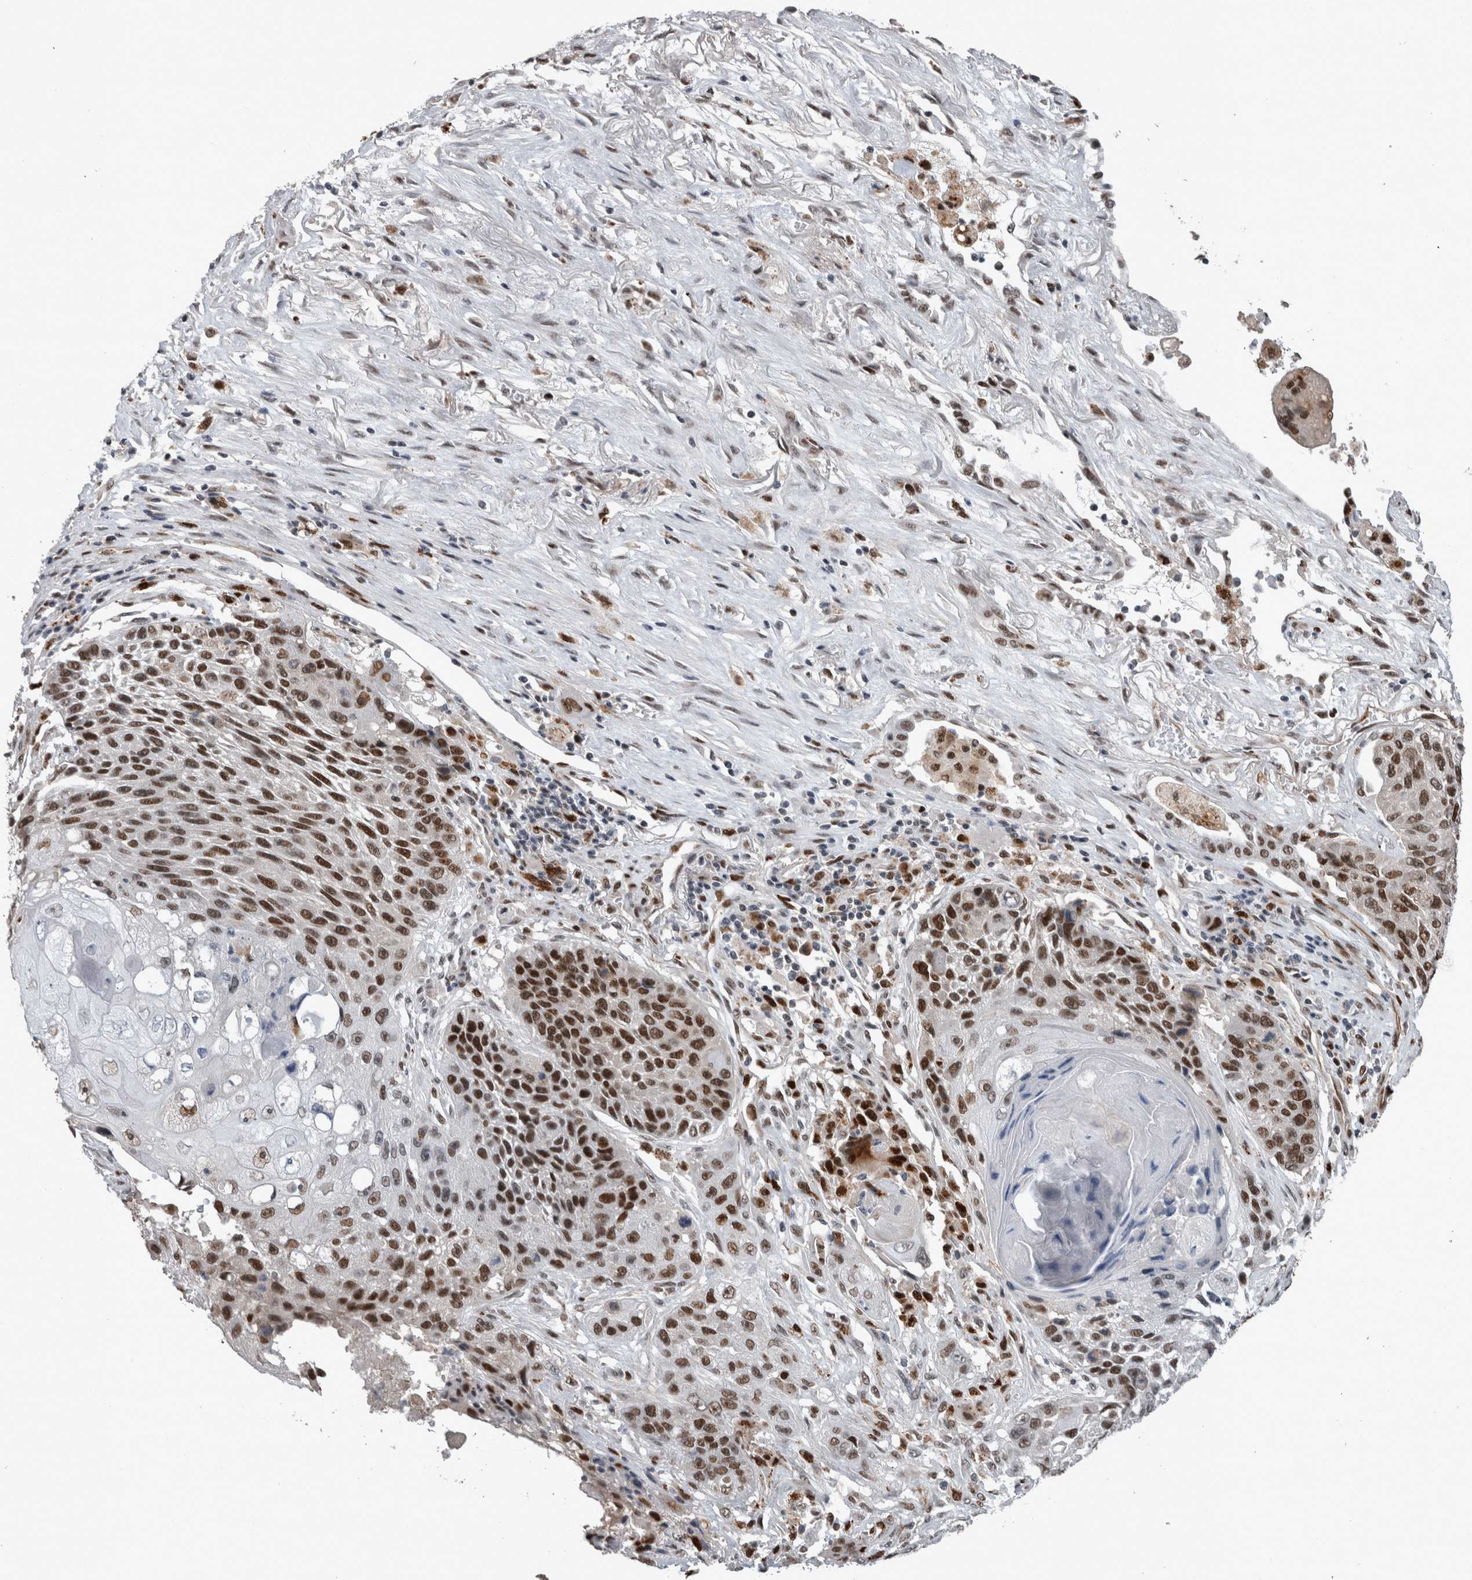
{"staining": {"intensity": "strong", "quantity": ">75%", "location": "nuclear"}, "tissue": "lung cancer", "cell_type": "Tumor cells", "image_type": "cancer", "snomed": [{"axis": "morphology", "description": "Squamous cell carcinoma, NOS"}, {"axis": "topography", "description": "Lung"}], "caption": "A histopathology image of lung squamous cell carcinoma stained for a protein displays strong nuclear brown staining in tumor cells.", "gene": "POLD2", "patient": {"sex": "male", "age": 61}}